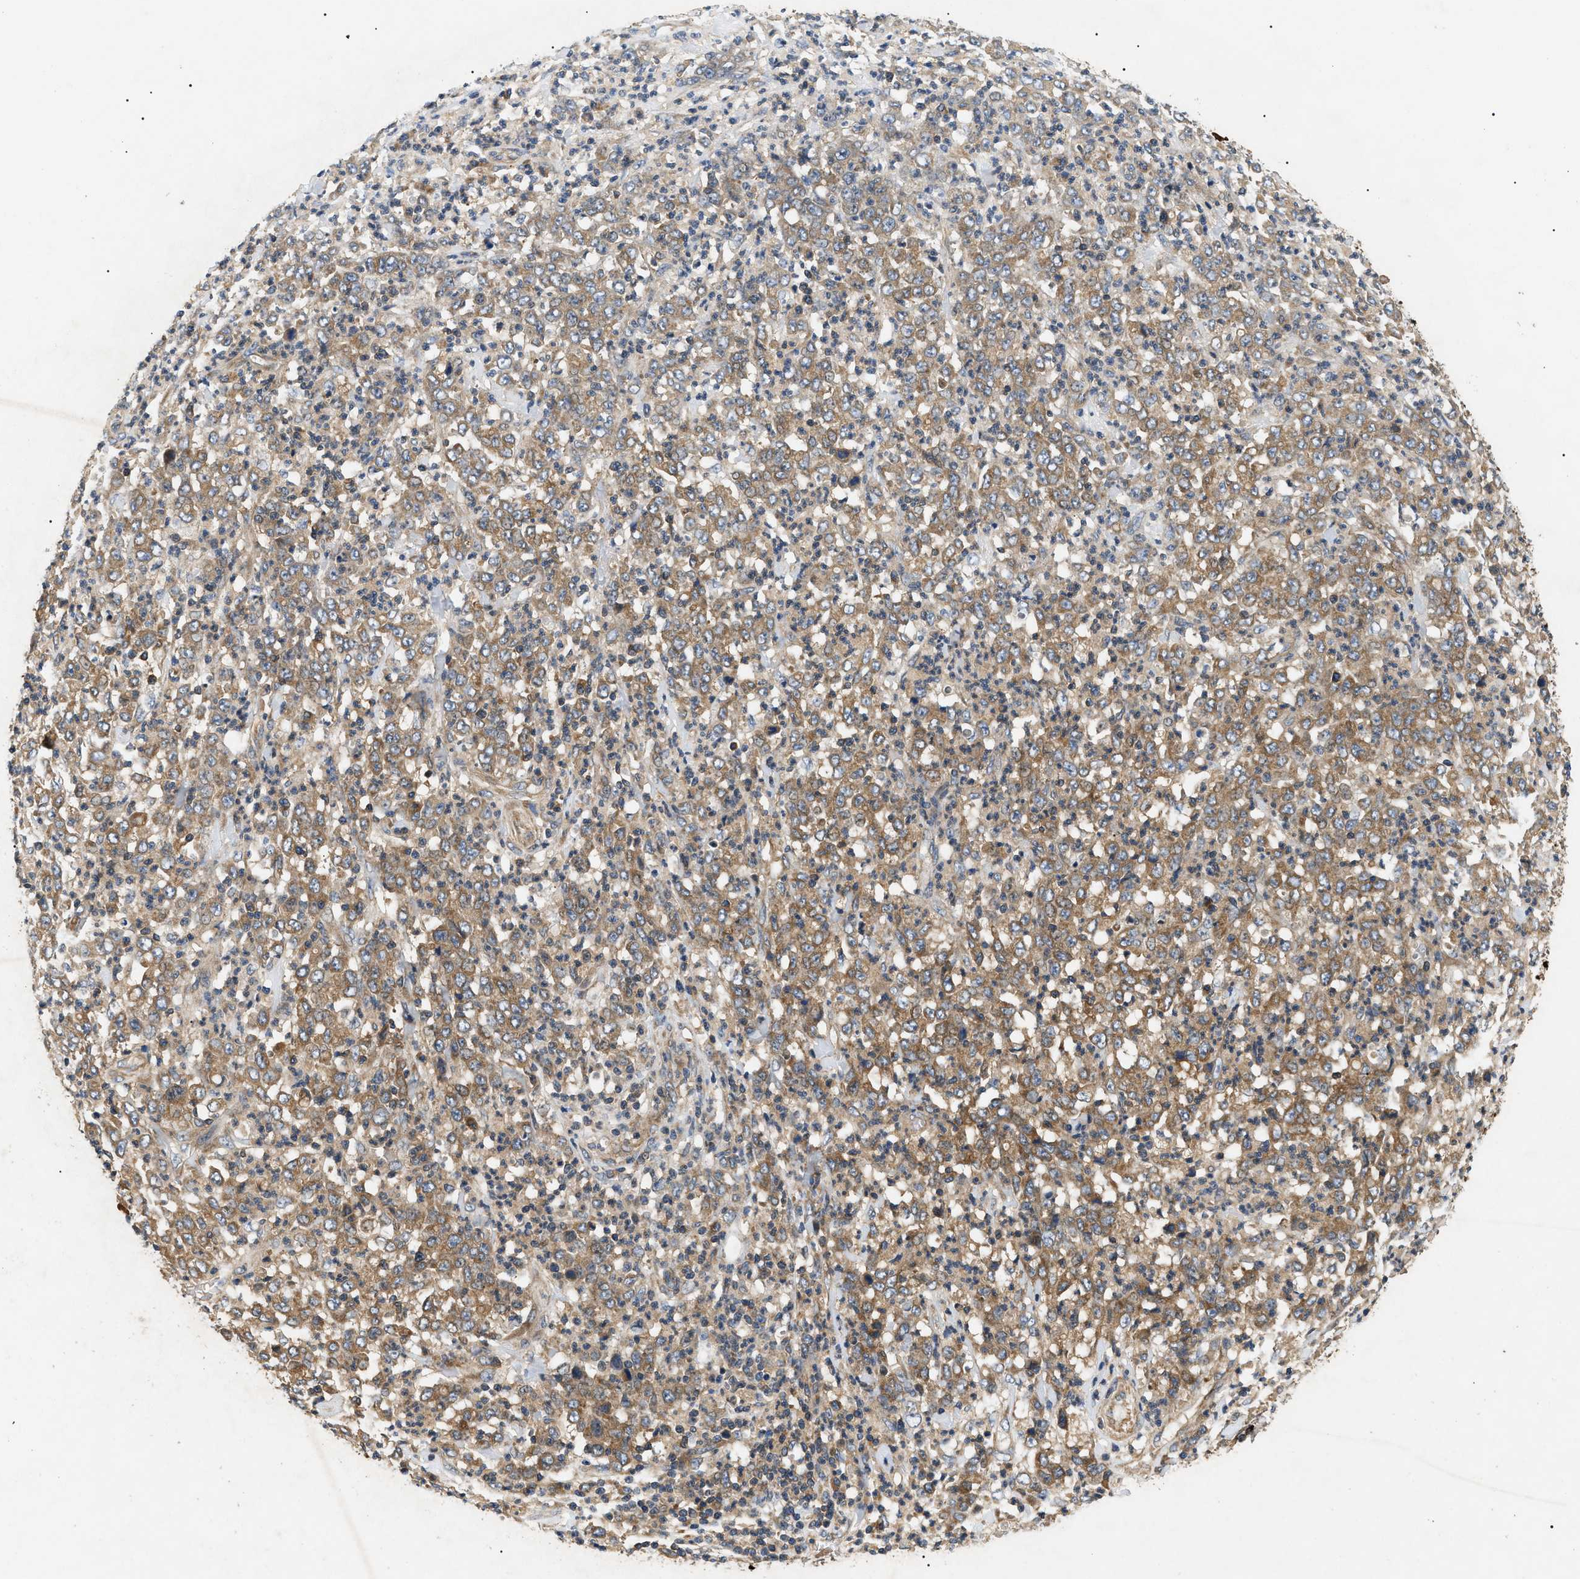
{"staining": {"intensity": "moderate", "quantity": ">75%", "location": "cytoplasmic/membranous"}, "tissue": "stomach cancer", "cell_type": "Tumor cells", "image_type": "cancer", "snomed": [{"axis": "morphology", "description": "Adenocarcinoma, NOS"}, {"axis": "topography", "description": "Stomach, lower"}], "caption": "This photomicrograph demonstrates immunohistochemistry staining of human stomach cancer (adenocarcinoma), with medium moderate cytoplasmic/membranous expression in approximately >75% of tumor cells.", "gene": "PPM1B", "patient": {"sex": "female", "age": 71}}